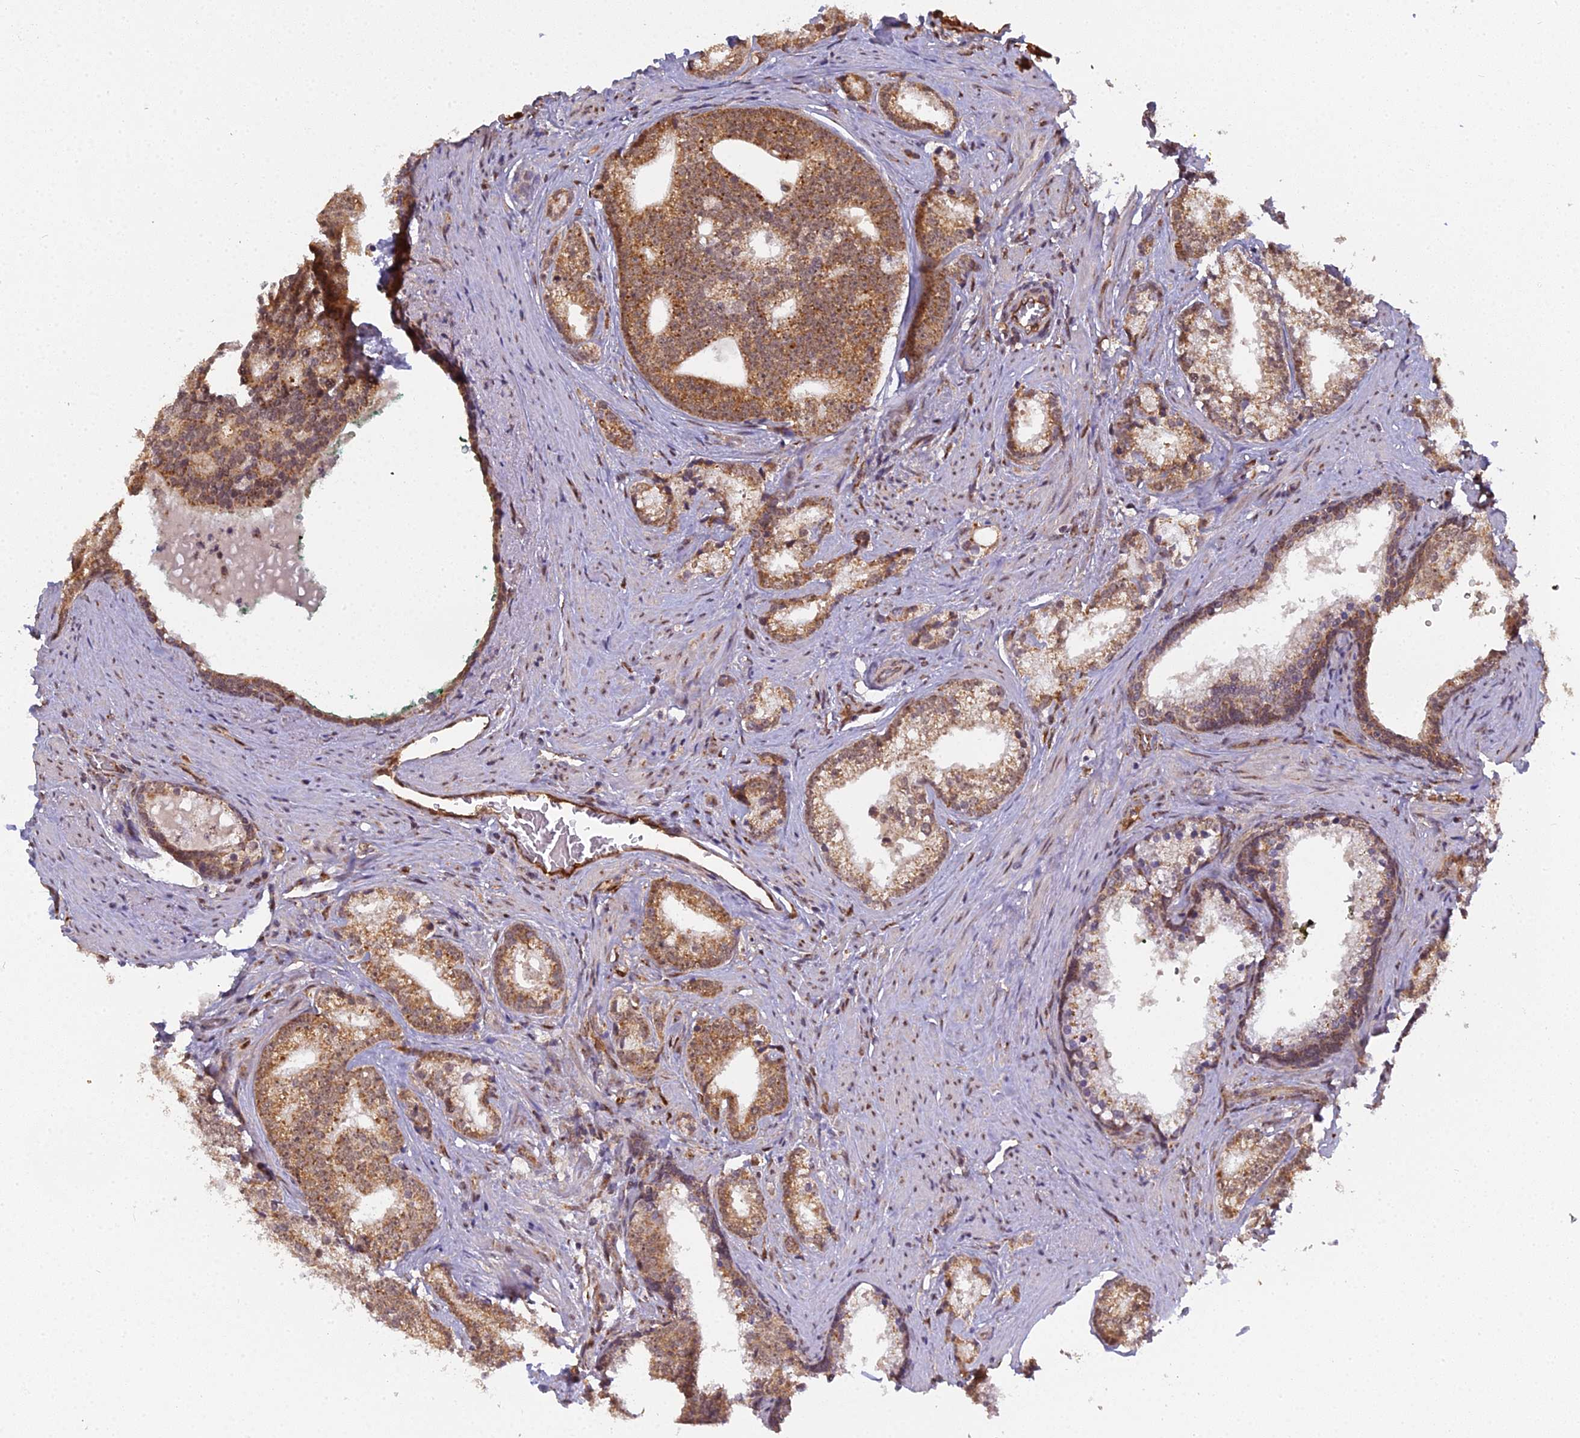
{"staining": {"intensity": "moderate", "quantity": ">75%", "location": "cytoplasmic/membranous"}, "tissue": "prostate cancer", "cell_type": "Tumor cells", "image_type": "cancer", "snomed": [{"axis": "morphology", "description": "Adenocarcinoma, Low grade"}, {"axis": "topography", "description": "Prostate"}], "caption": "This micrograph exhibits immunohistochemistry staining of prostate low-grade adenocarcinoma, with medium moderate cytoplasmic/membranous positivity in about >75% of tumor cells.", "gene": "MEOX1", "patient": {"sex": "male", "age": 71}}